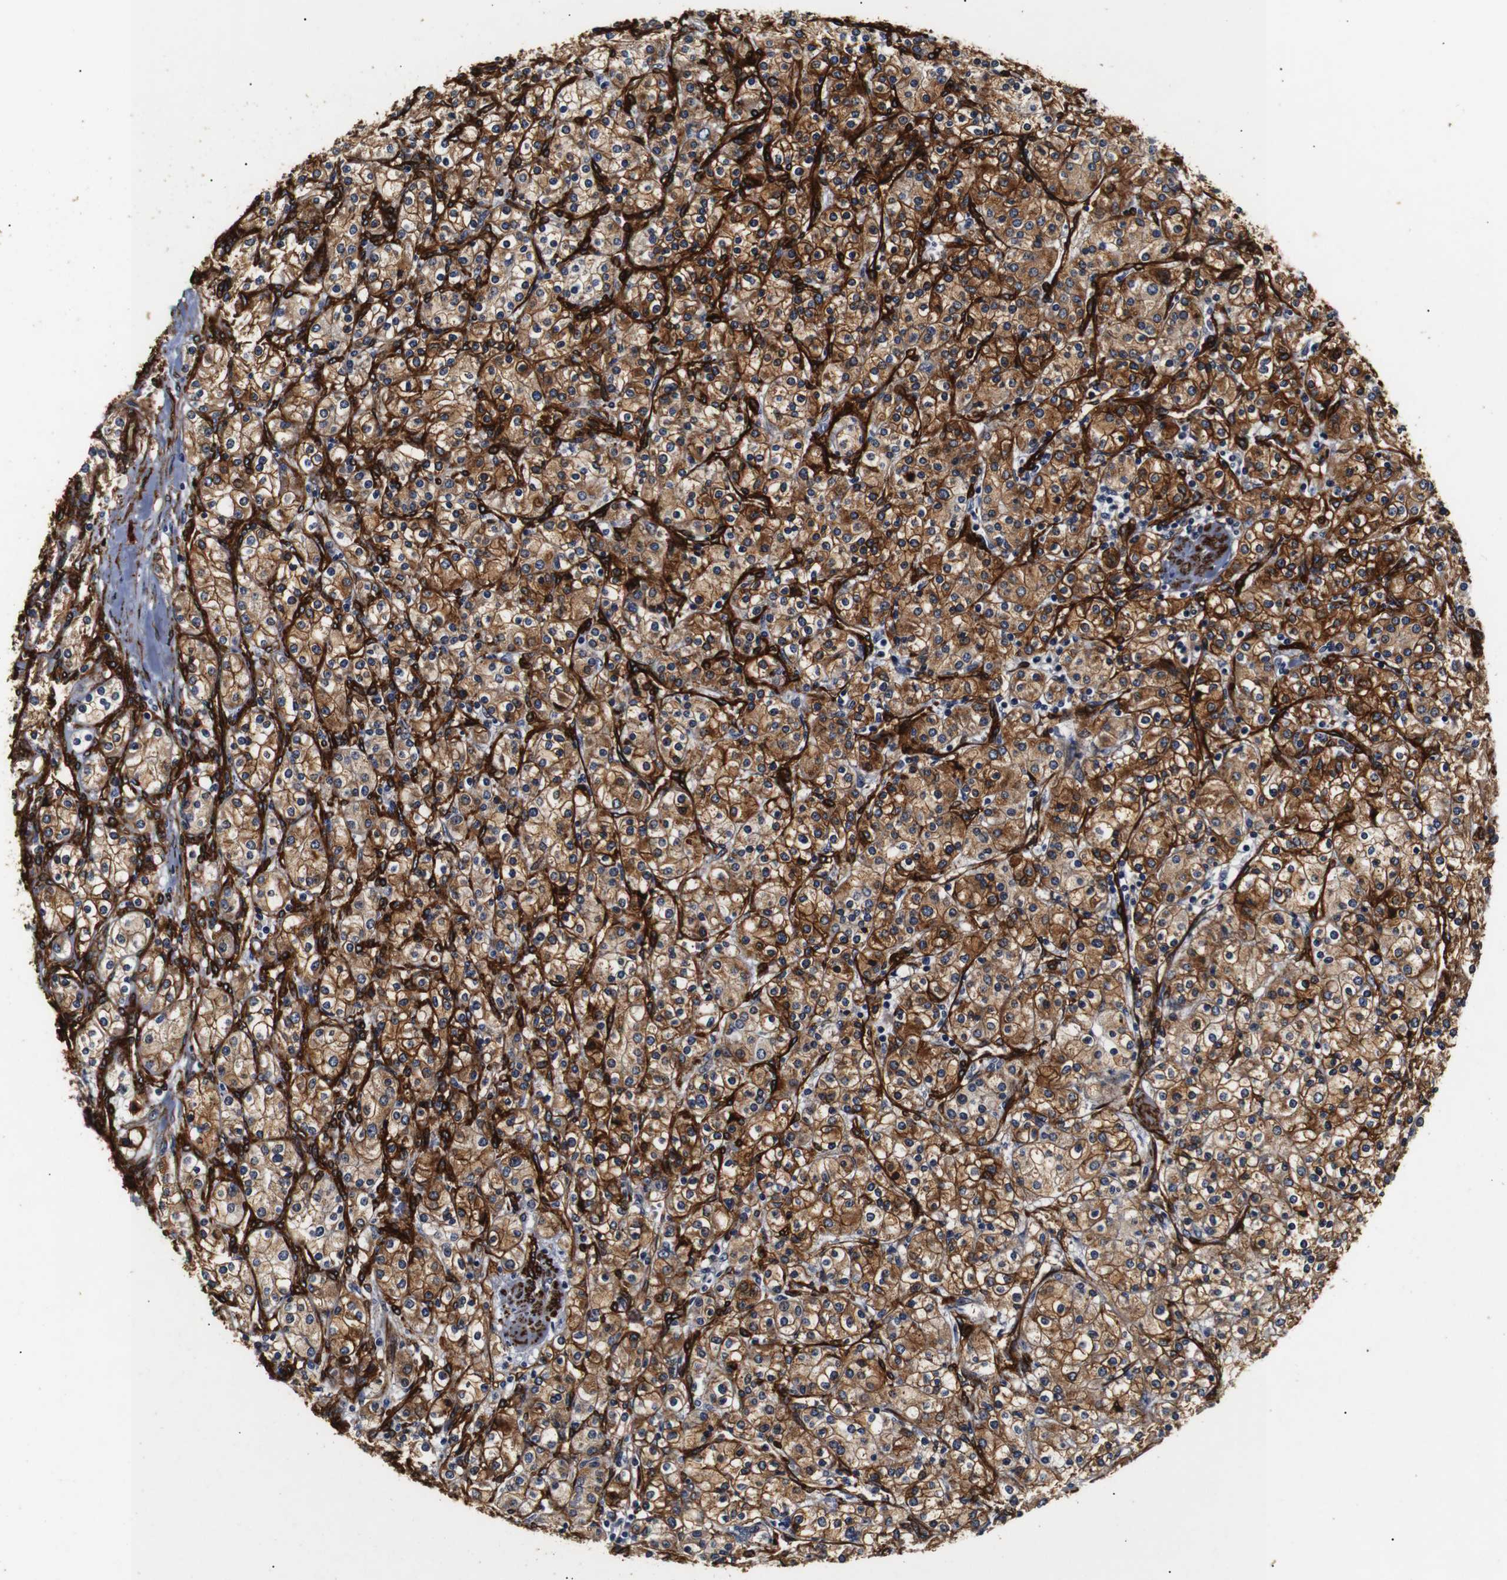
{"staining": {"intensity": "moderate", "quantity": ">75%", "location": "cytoplasmic/membranous"}, "tissue": "renal cancer", "cell_type": "Tumor cells", "image_type": "cancer", "snomed": [{"axis": "morphology", "description": "Adenocarcinoma, NOS"}, {"axis": "topography", "description": "Kidney"}], "caption": "Immunohistochemical staining of renal cancer (adenocarcinoma) displays moderate cytoplasmic/membranous protein expression in about >75% of tumor cells. (IHC, brightfield microscopy, high magnification).", "gene": "CAV2", "patient": {"sex": "male", "age": 77}}